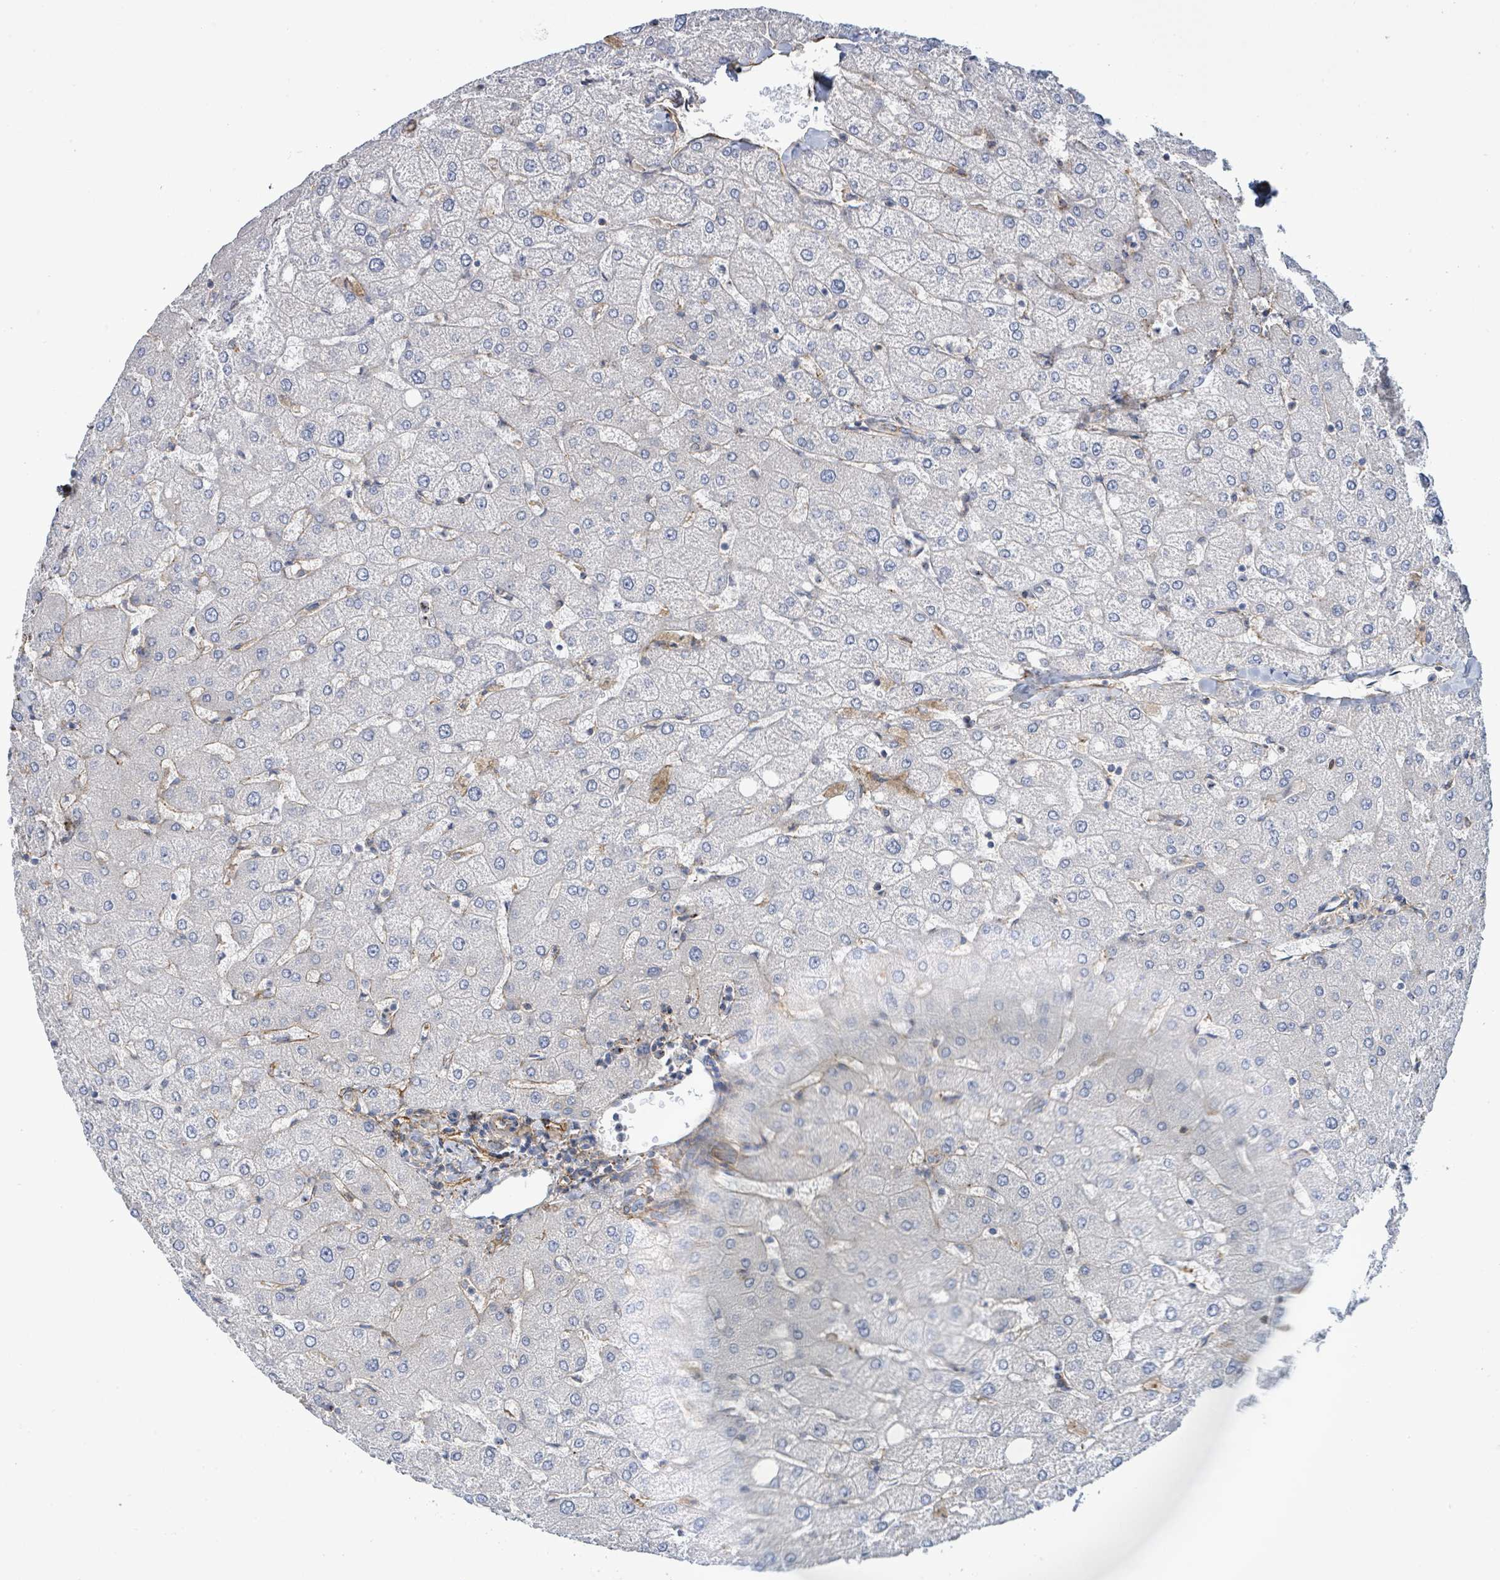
{"staining": {"intensity": "moderate", "quantity": "25%-75%", "location": "cytoplasmic/membranous"}, "tissue": "liver", "cell_type": "Cholangiocytes", "image_type": "normal", "snomed": [{"axis": "morphology", "description": "Normal tissue, NOS"}, {"axis": "topography", "description": "Liver"}], "caption": "Immunohistochemical staining of unremarkable human liver reveals 25%-75% levels of moderate cytoplasmic/membranous protein expression in approximately 25%-75% of cholangiocytes. (brown staining indicates protein expression, while blue staining denotes nuclei).", "gene": "EGFL7", "patient": {"sex": "female", "age": 54}}